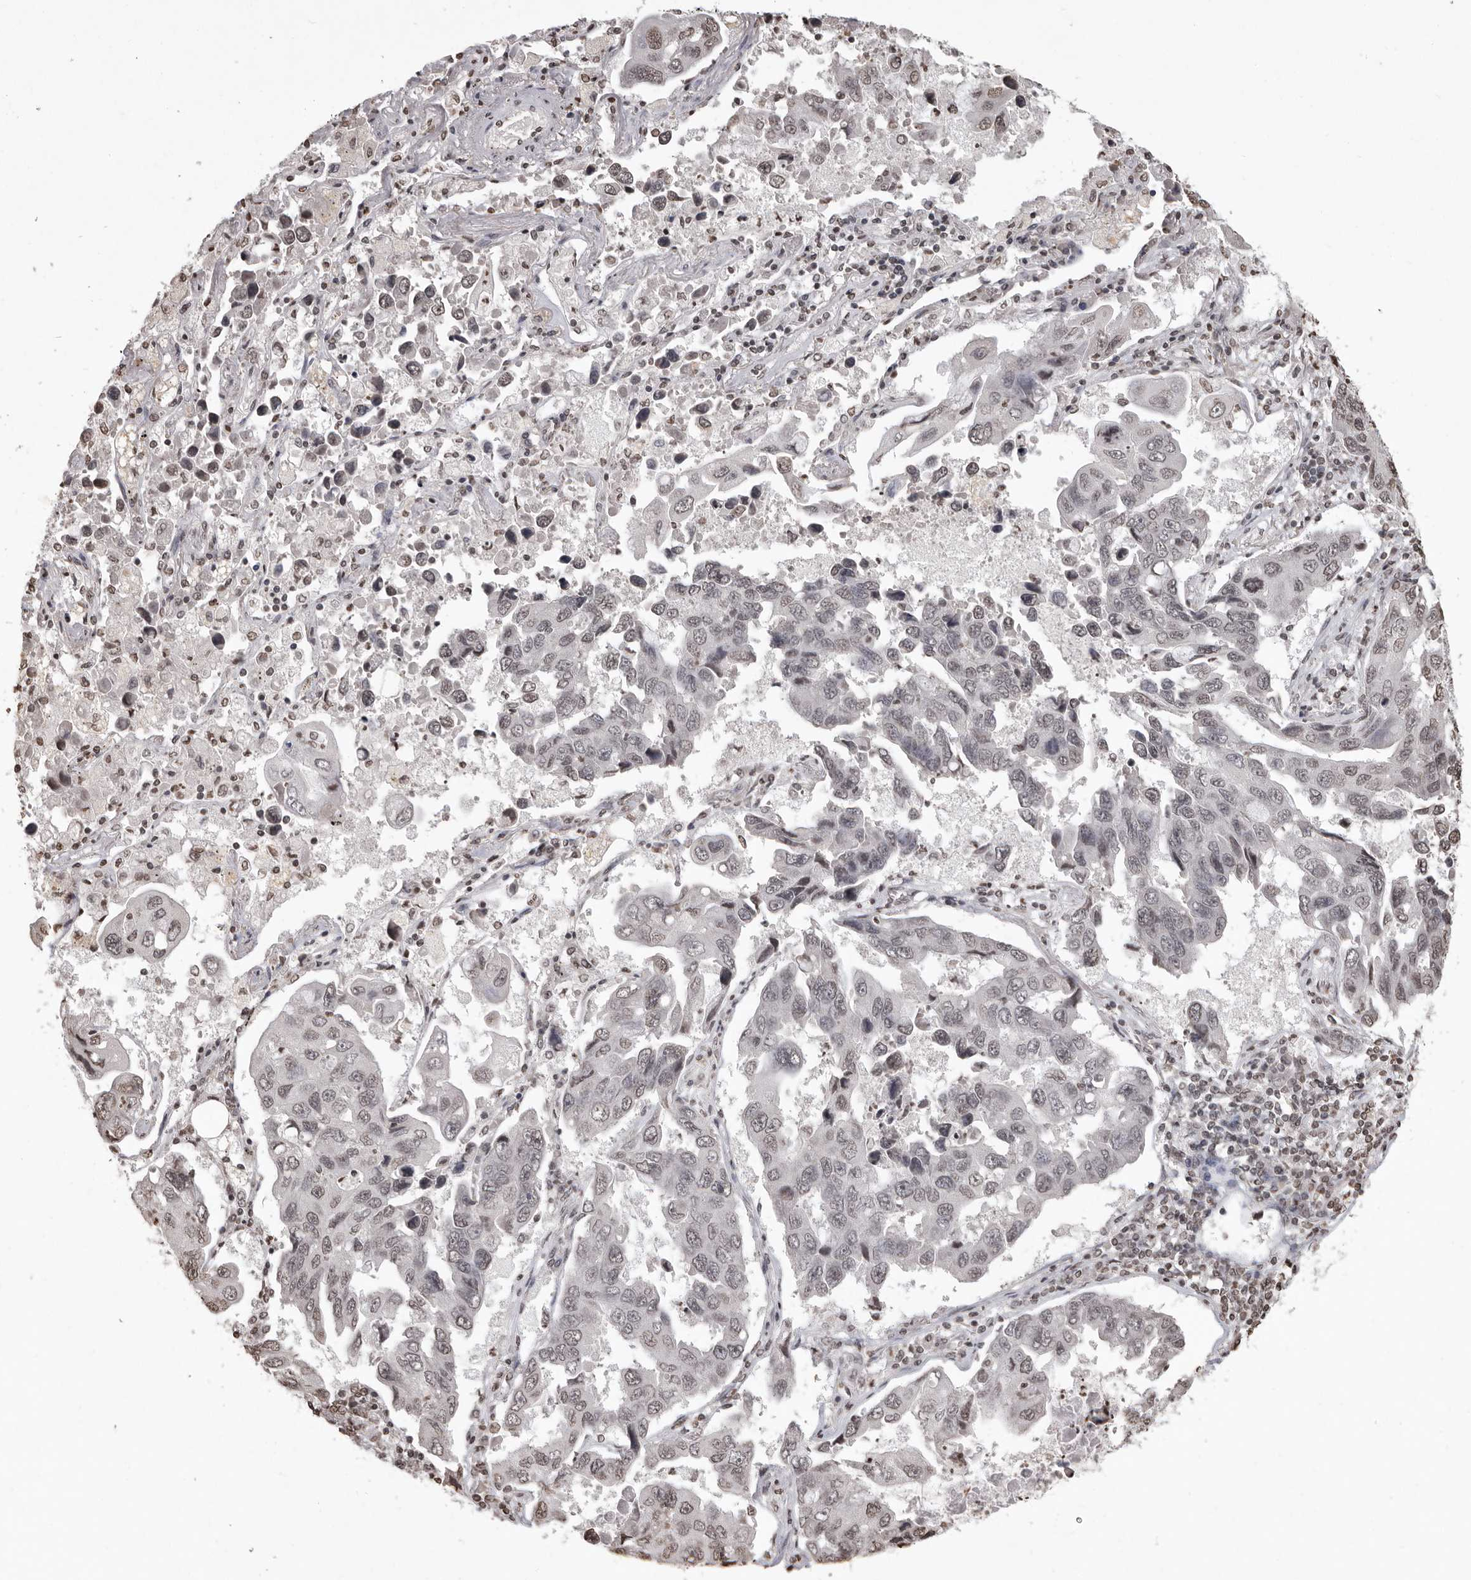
{"staining": {"intensity": "weak", "quantity": "25%-75%", "location": "nuclear"}, "tissue": "lung cancer", "cell_type": "Tumor cells", "image_type": "cancer", "snomed": [{"axis": "morphology", "description": "Adenocarcinoma, NOS"}, {"axis": "topography", "description": "Lung"}], "caption": "Protein staining demonstrates weak nuclear staining in about 25%-75% of tumor cells in lung cancer.", "gene": "WDR45", "patient": {"sex": "male", "age": 64}}